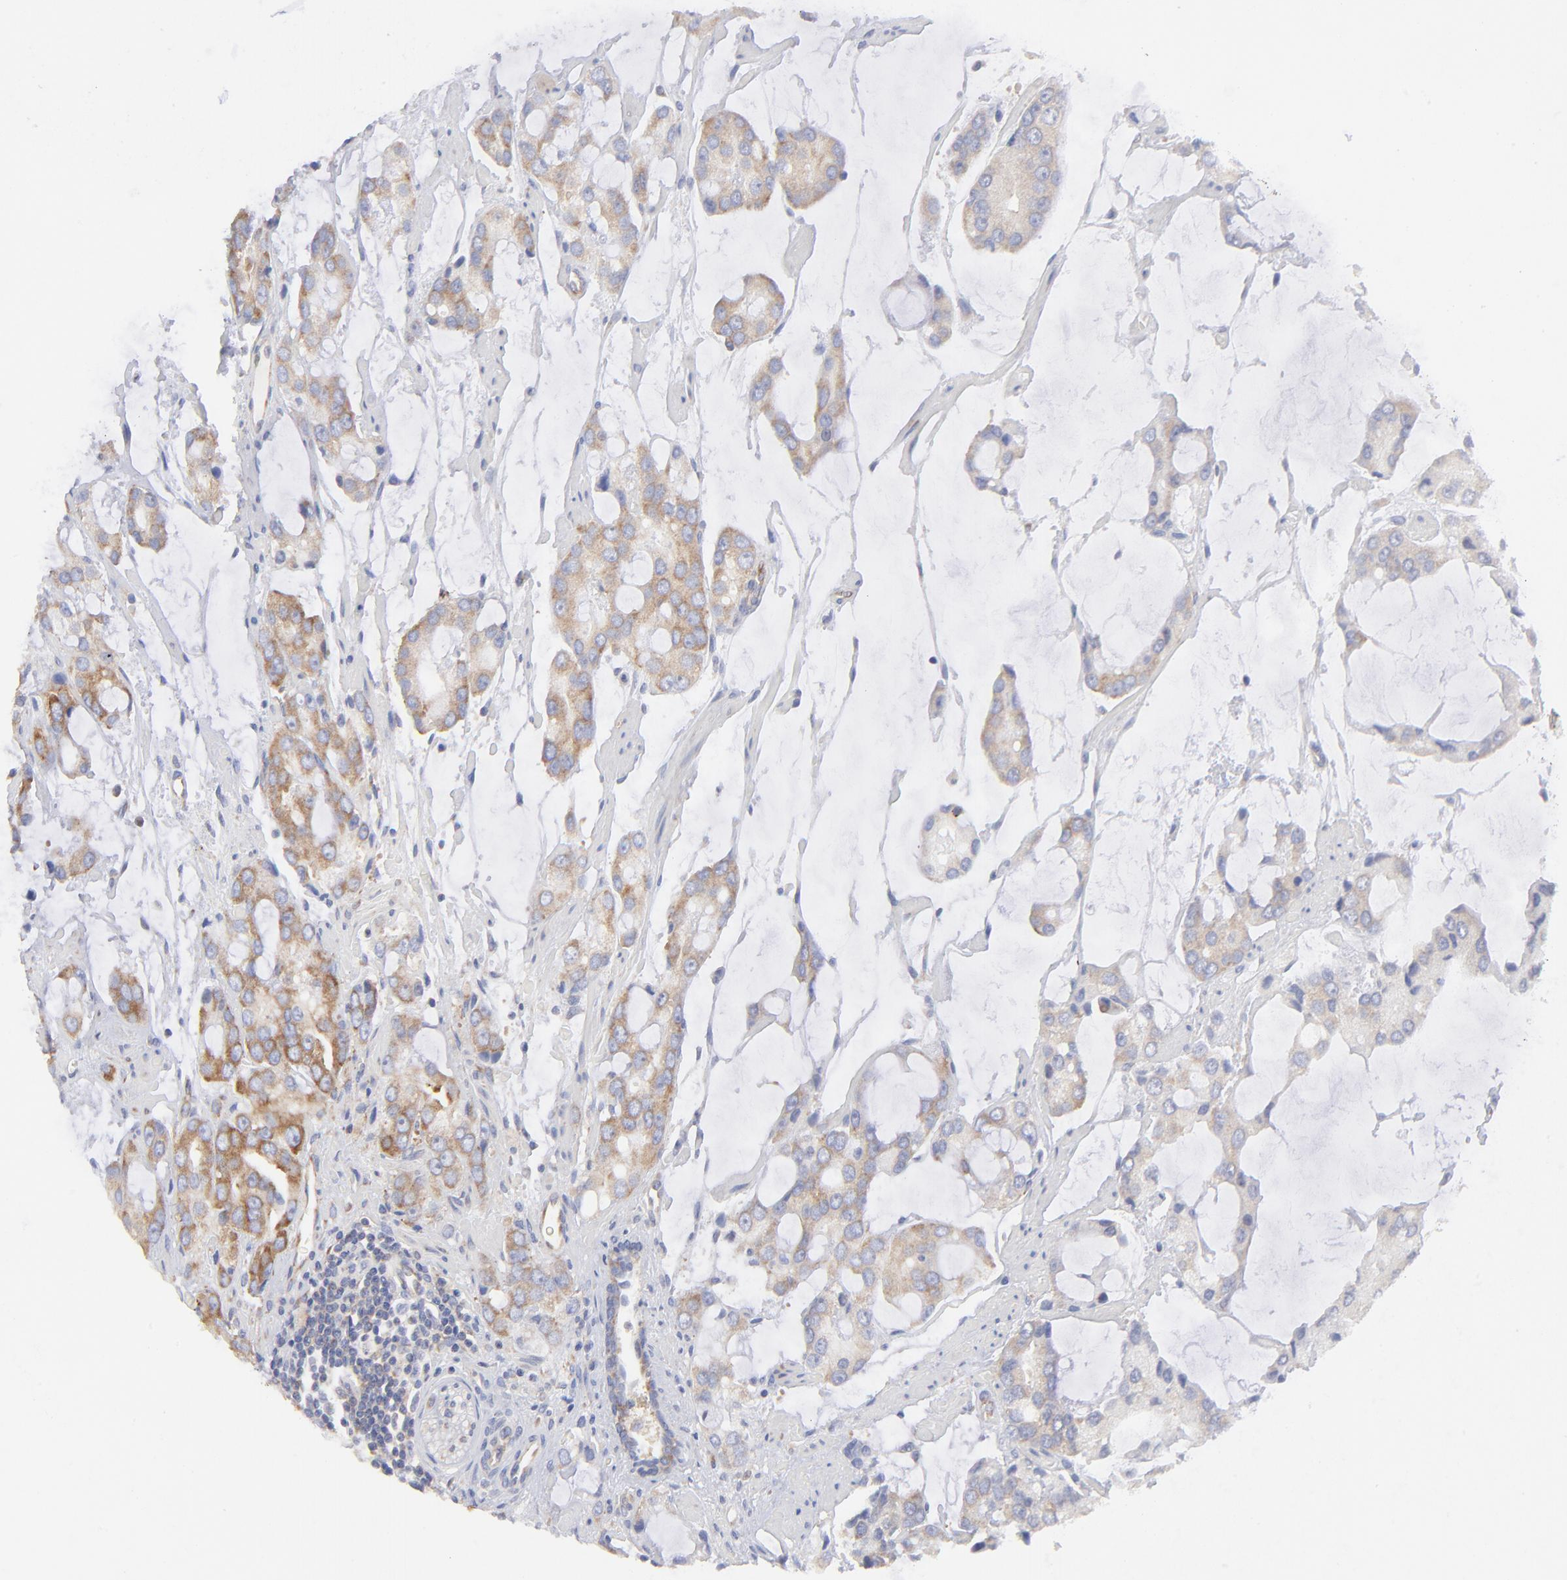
{"staining": {"intensity": "moderate", "quantity": ">75%", "location": "cytoplasmic/membranous"}, "tissue": "prostate cancer", "cell_type": "Tumor cells", "image_type": "cancer", "snomed": [{"axis": "morphology", "description": "Adenocarcinoma, High grade"}, {"axis": "topography", "description": "Prostate"}], "caption": "A brown stain shows moderate cytoplasmic/membranous positivity of a protein in prostate cancer (high-grade adenocarcinoma) tumor cells. The staining is performed using DAB (3,3'-diaminobenzidine) brown chromogen to label protein expression. The nuclei are counter-stained blue using hematoxylin.", "gene": "EIF2AK2", "patient": {"sex": "male", "age": 67}}